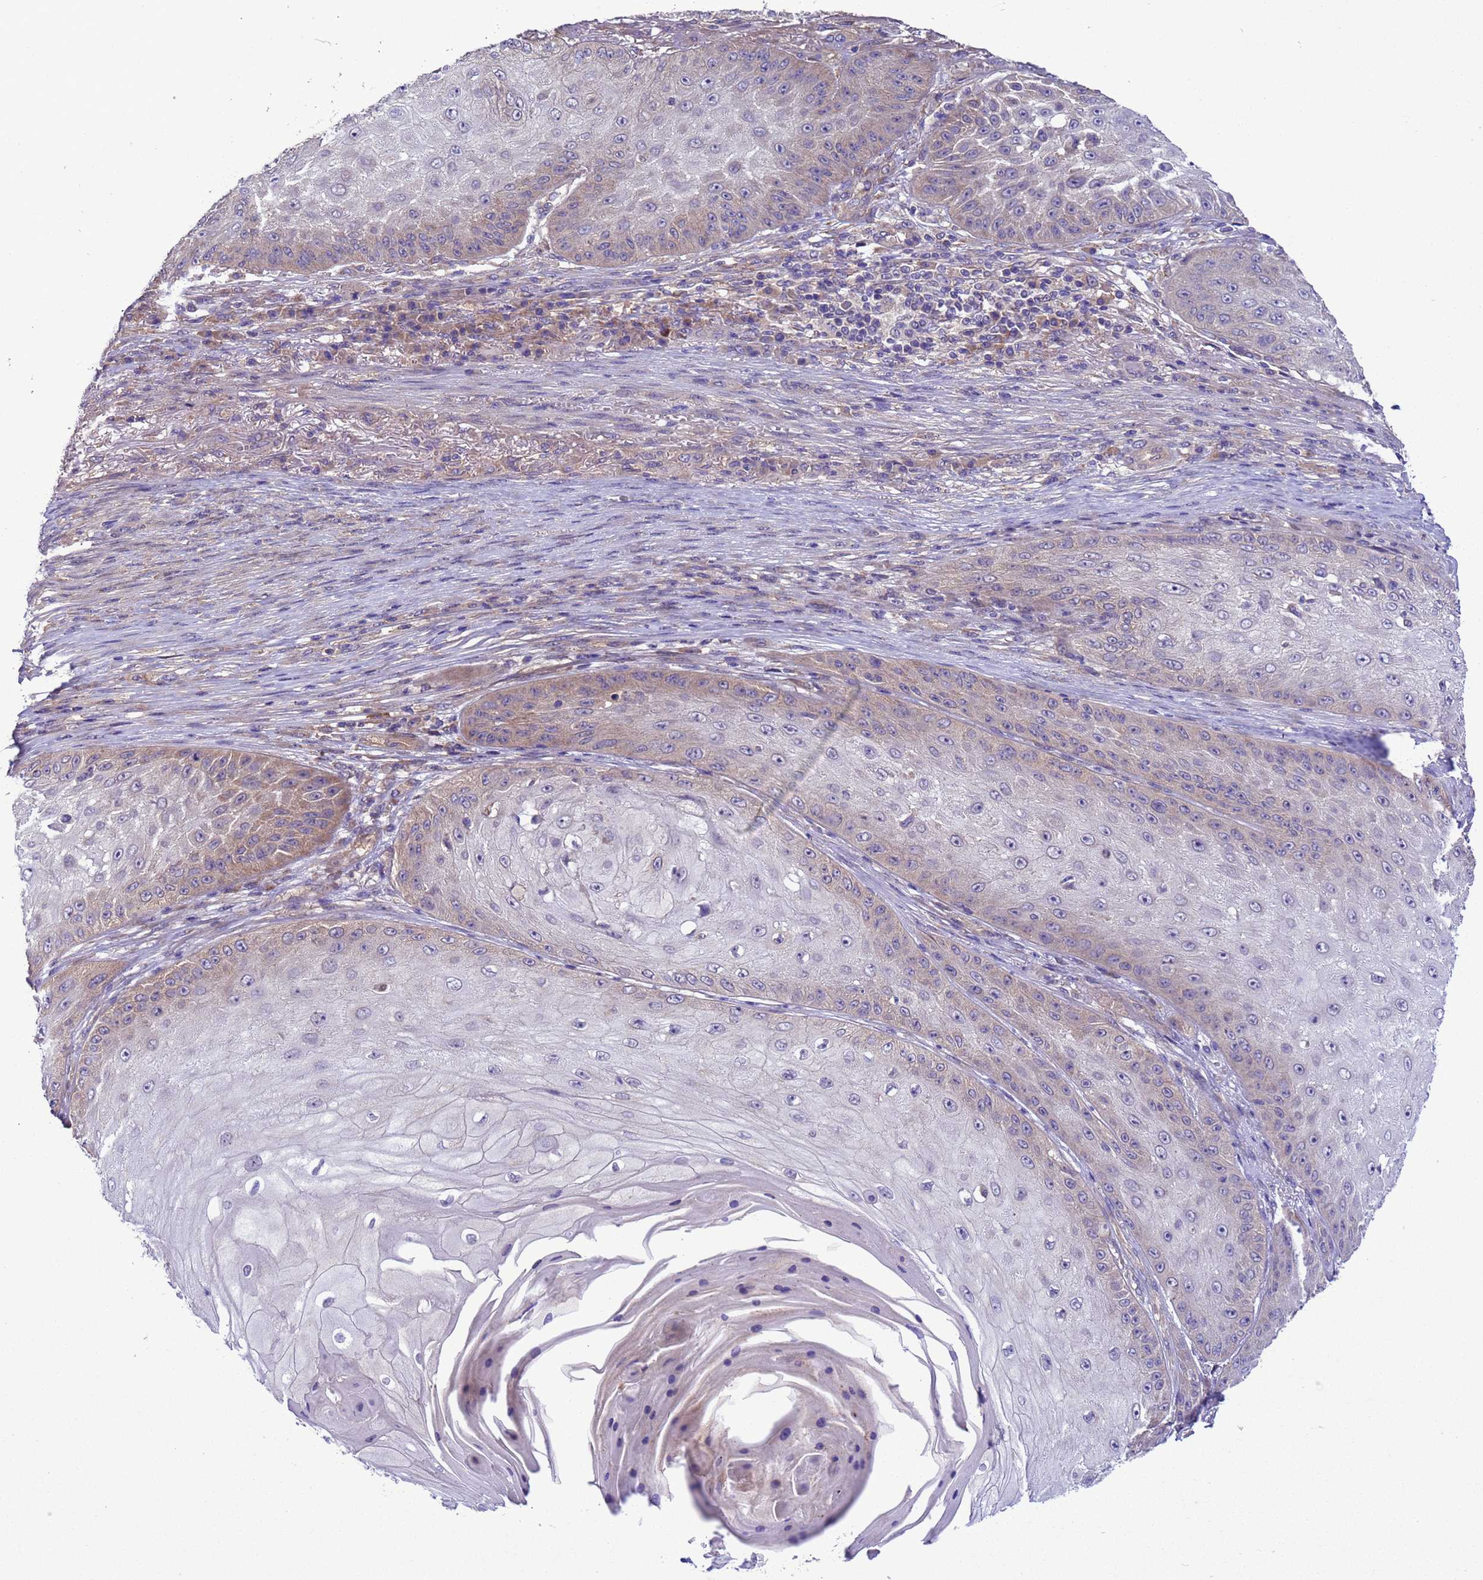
{"staining": {"intensity": "weak", "quantity": "25%-75%", "location": "cytoplasmic/membranous"}, "tissue": "skin cancer", "cell_type": "Tumor cells", "image_type": "cancer", "snomed": [{"axis": "morphology", "description": "Squamous cell carcinoma, NOS"}, {"axis": "topography", "description": "Skin"}], "caption": "The immunohistochemical stain highlights weak cytoplasmic/membranous staining in tumor cells of skin cancer (squamous cell carcinoma) tissue.", "gene": "ARHGAP12", "patient": {"sex": "male", "age": 70}}